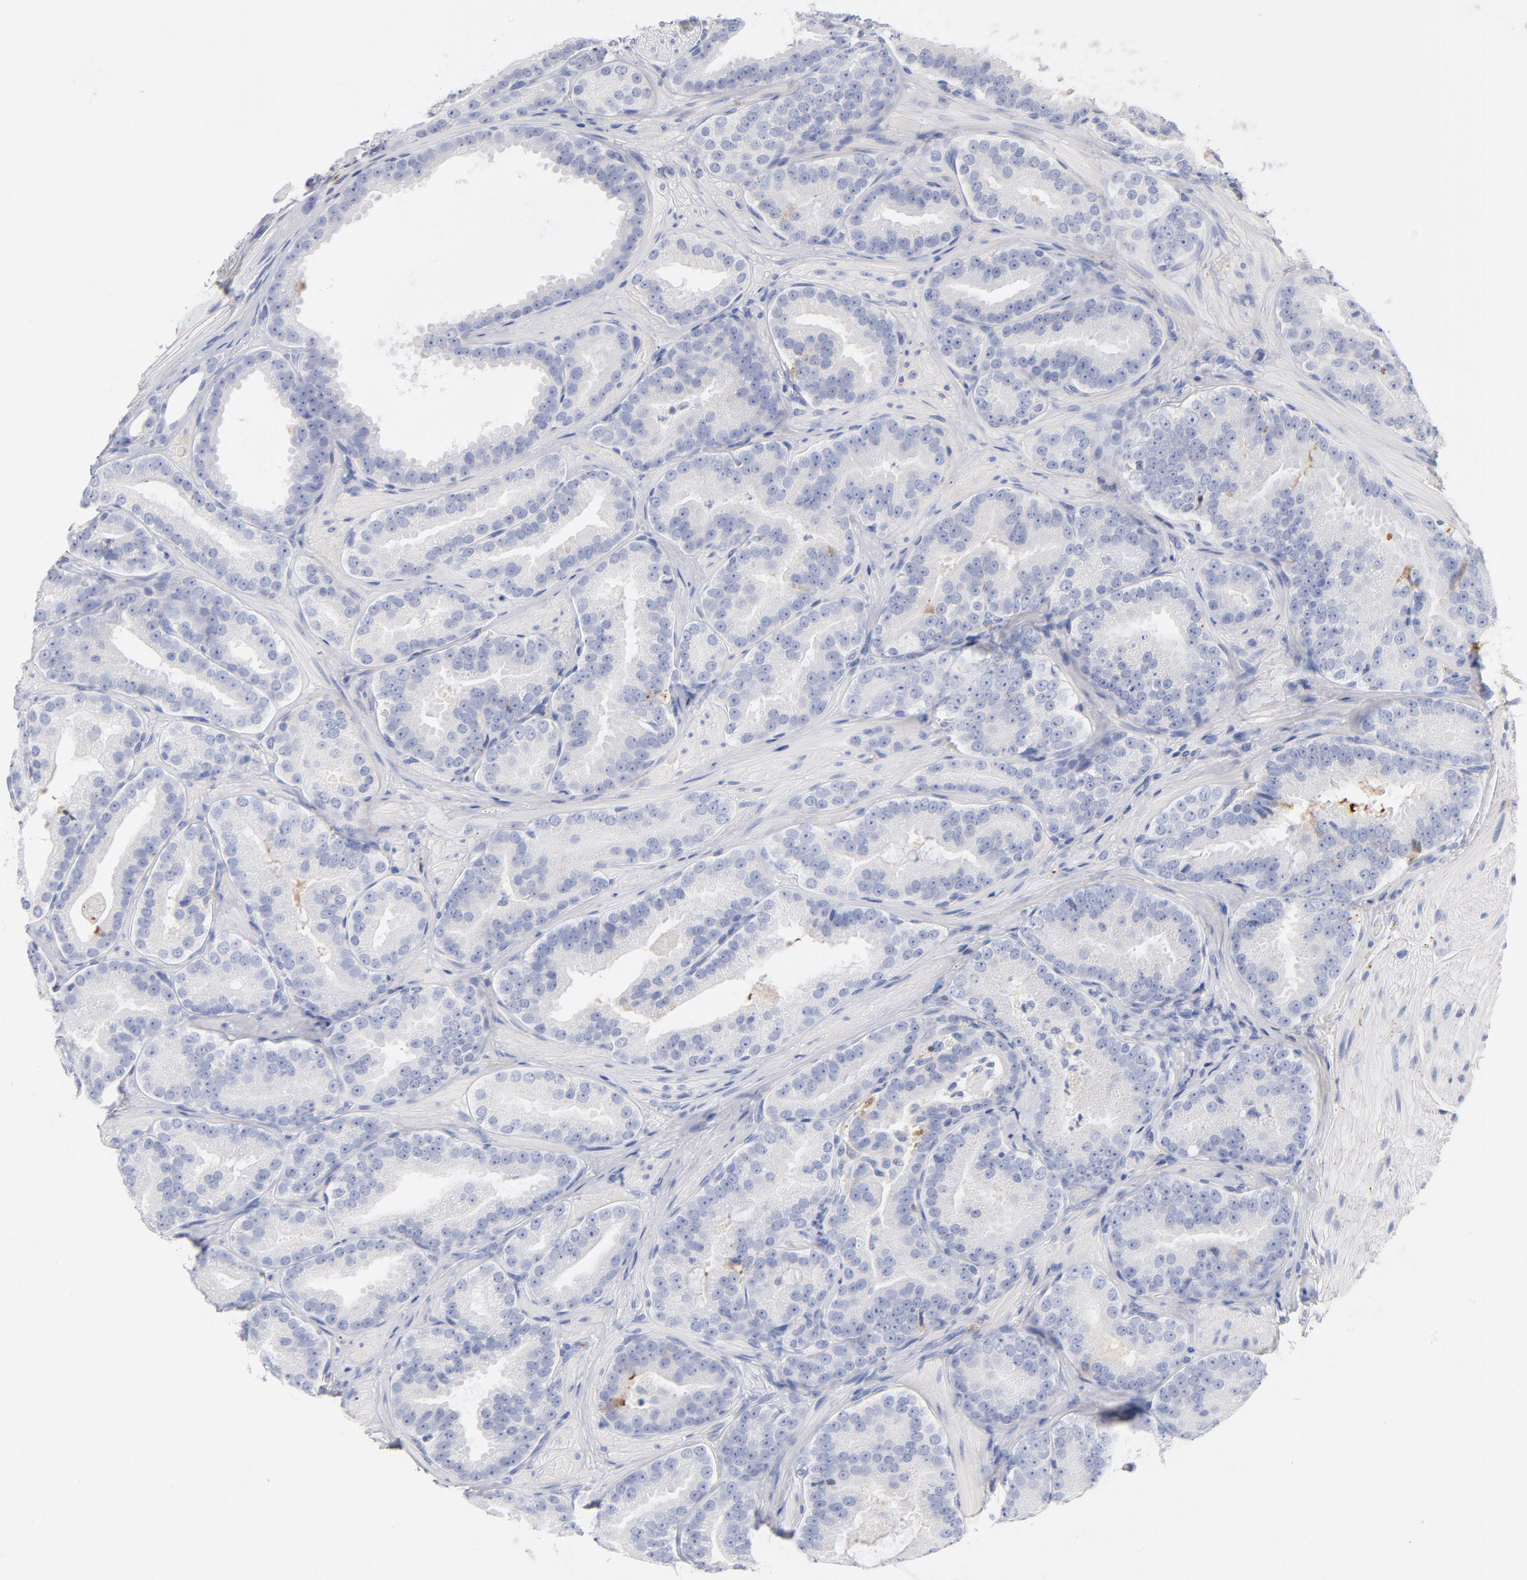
{"staining": {"intensity": "negative", "quantity": "none", "location": "none"}, "tissue": "prostate cancer", "cell_type": "Tumor cells", "image_type": "cancer", "snomed": [{"axis": "morphology", "description": "Adenocarcinoma, Low grade"}, {"axis": "topography", "description": "Prostate"}], "caption": "High power microscopy micrograph of an immunohistochemistry (IHC) image of prostate cancer (low-grade adenocarcinoma), revealing no significant positivity in tumor cells.", "gene": "C3", "patient": {"sex": "male", "age": 59}}